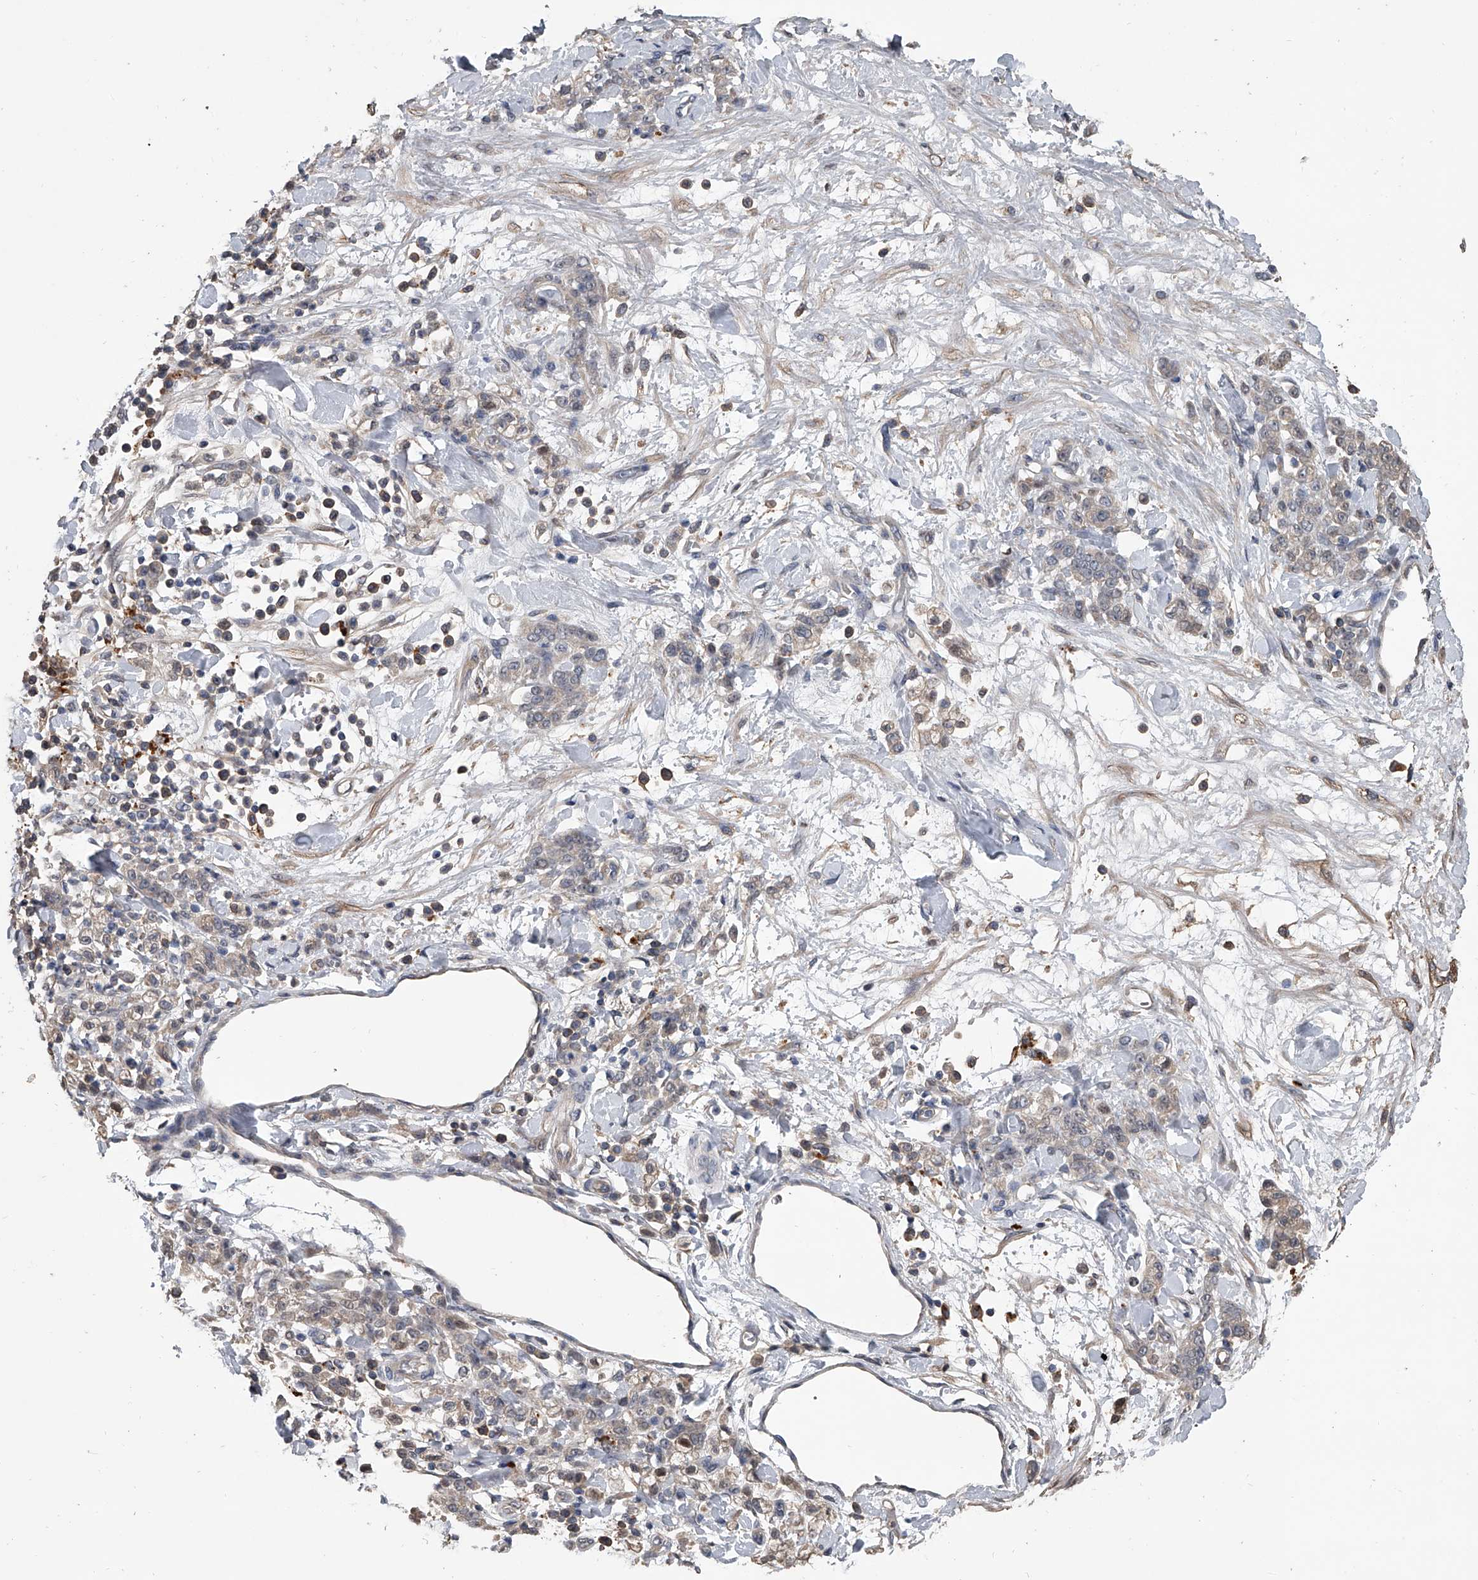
{"staining": {"intensity": "weak", "quantity": "<25%", "location": "cytoplasmic/membranous"}, "tissue": "stomach cancer", "cell_type": "Tumor cells", "image_type": "cancer", "snomed": [{"axis": "morphology", "description": "Normal tissue, NOS"}, {"axis": "morphology", "description": "Adenocarcinoma, NOS"}, {"axis": "topography", "description": "Stomach"}], "caption": "Immunohistochemistry (IHC) micrograph of stomach adenocarcinoma stained for a protein (brown), which reveals no positivity in tumor cells. Nuclei are stained in blue.", "gene": "DOCK9", "patient": {"sex": "male", "age": 82}}